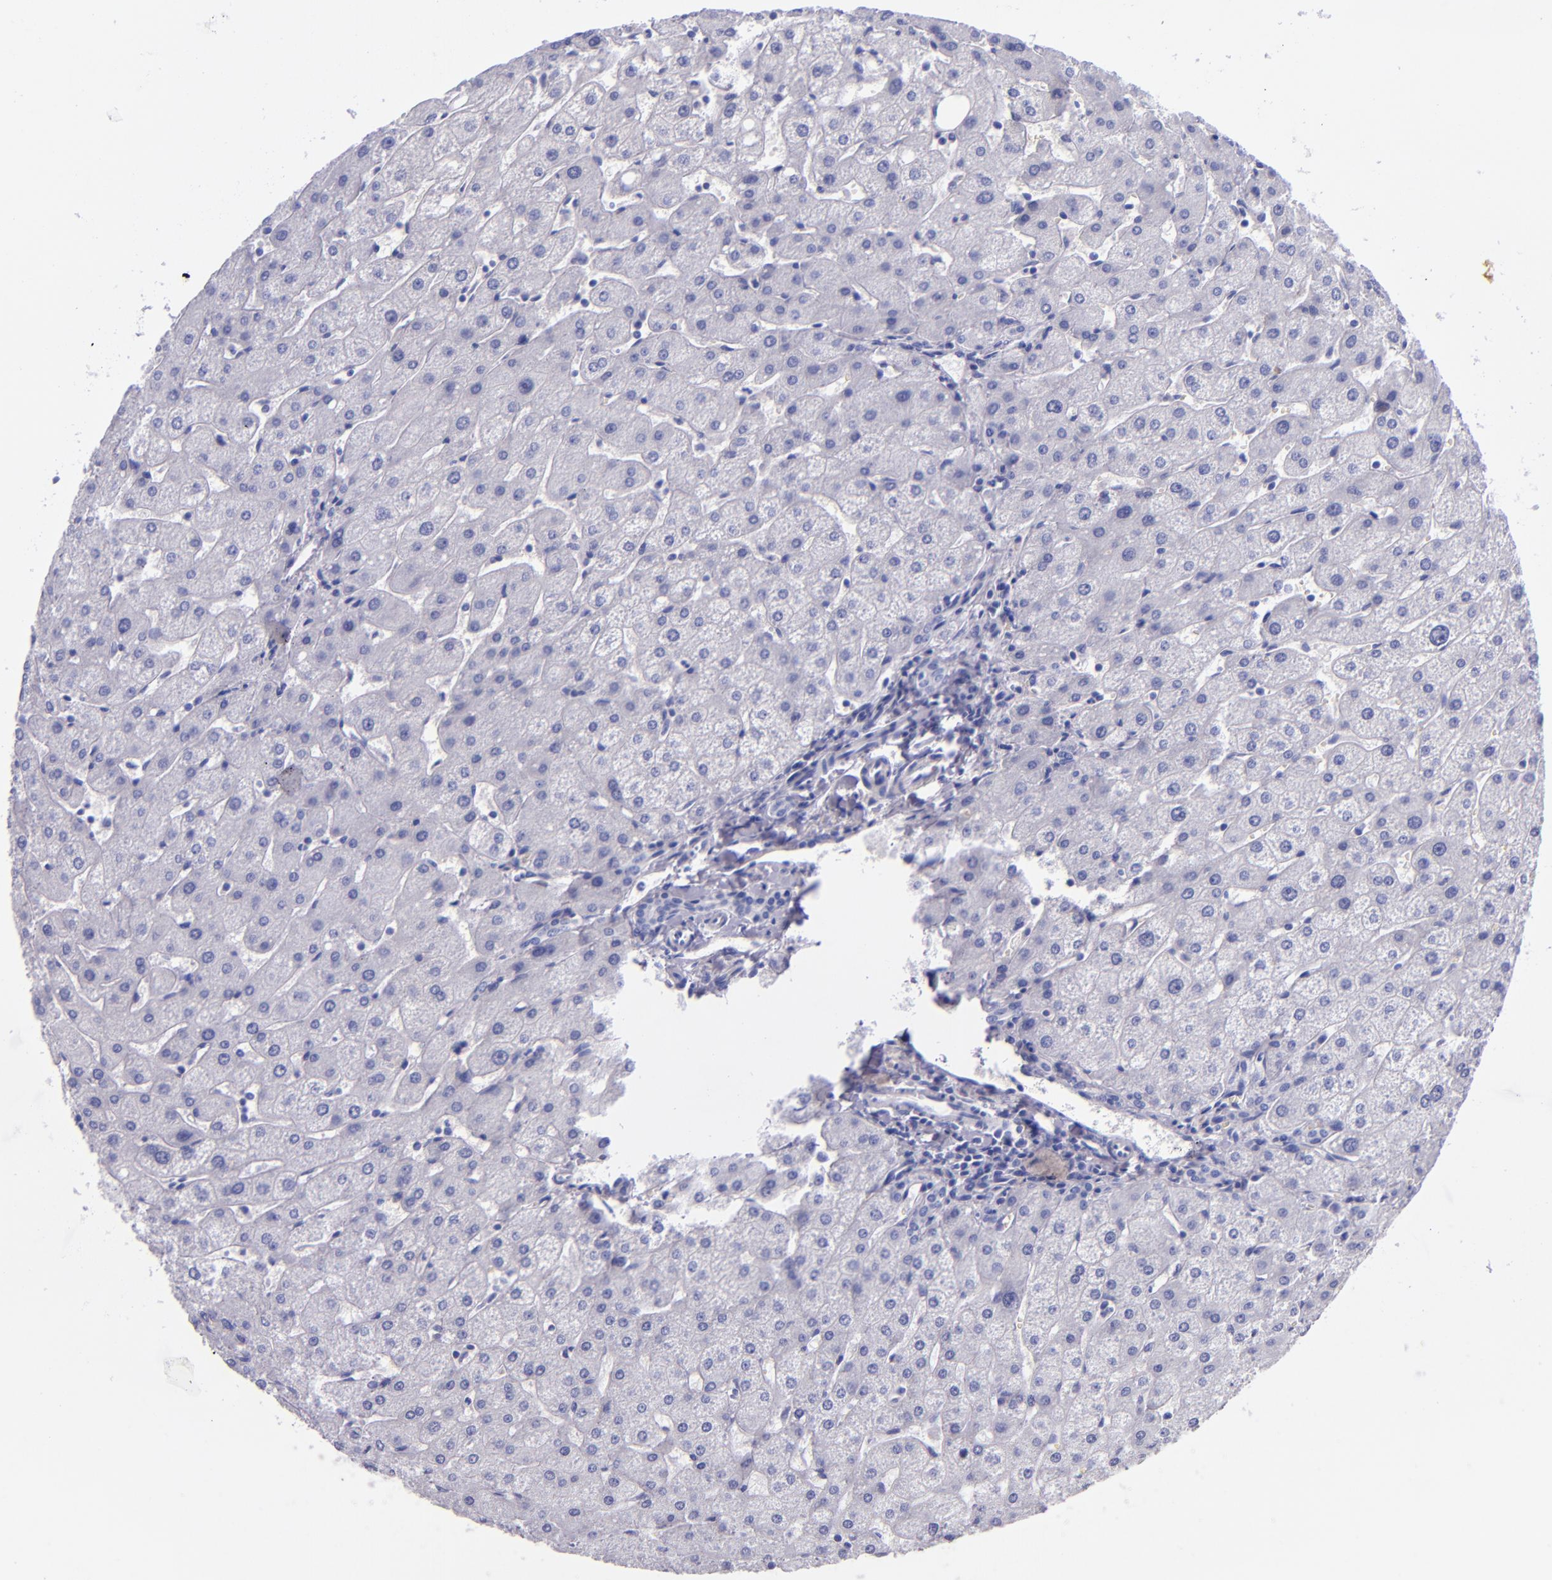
{"staining": {"intensity": "weak", "quantity": "<25%", "location": "cytoplasmic/membranous"}, "tissue": "liver", "cell_type": "Hepatocytes", "image_type": "normal", "snomed": [{"axis": "morphology", "description": "Normal tissue, NOS"}, {"axis": "topography", "description": "Liver"}], "caption": "The image displays no significant positivity in hepatocytes of liver. The staining was performed using DAB to visualize the protein expression in brown, while the nuclei were stained in blue with hematoxylin (Magnification: 20x).", "gene": "LAG3", "patient": {"sex": "male", "age": 67}}